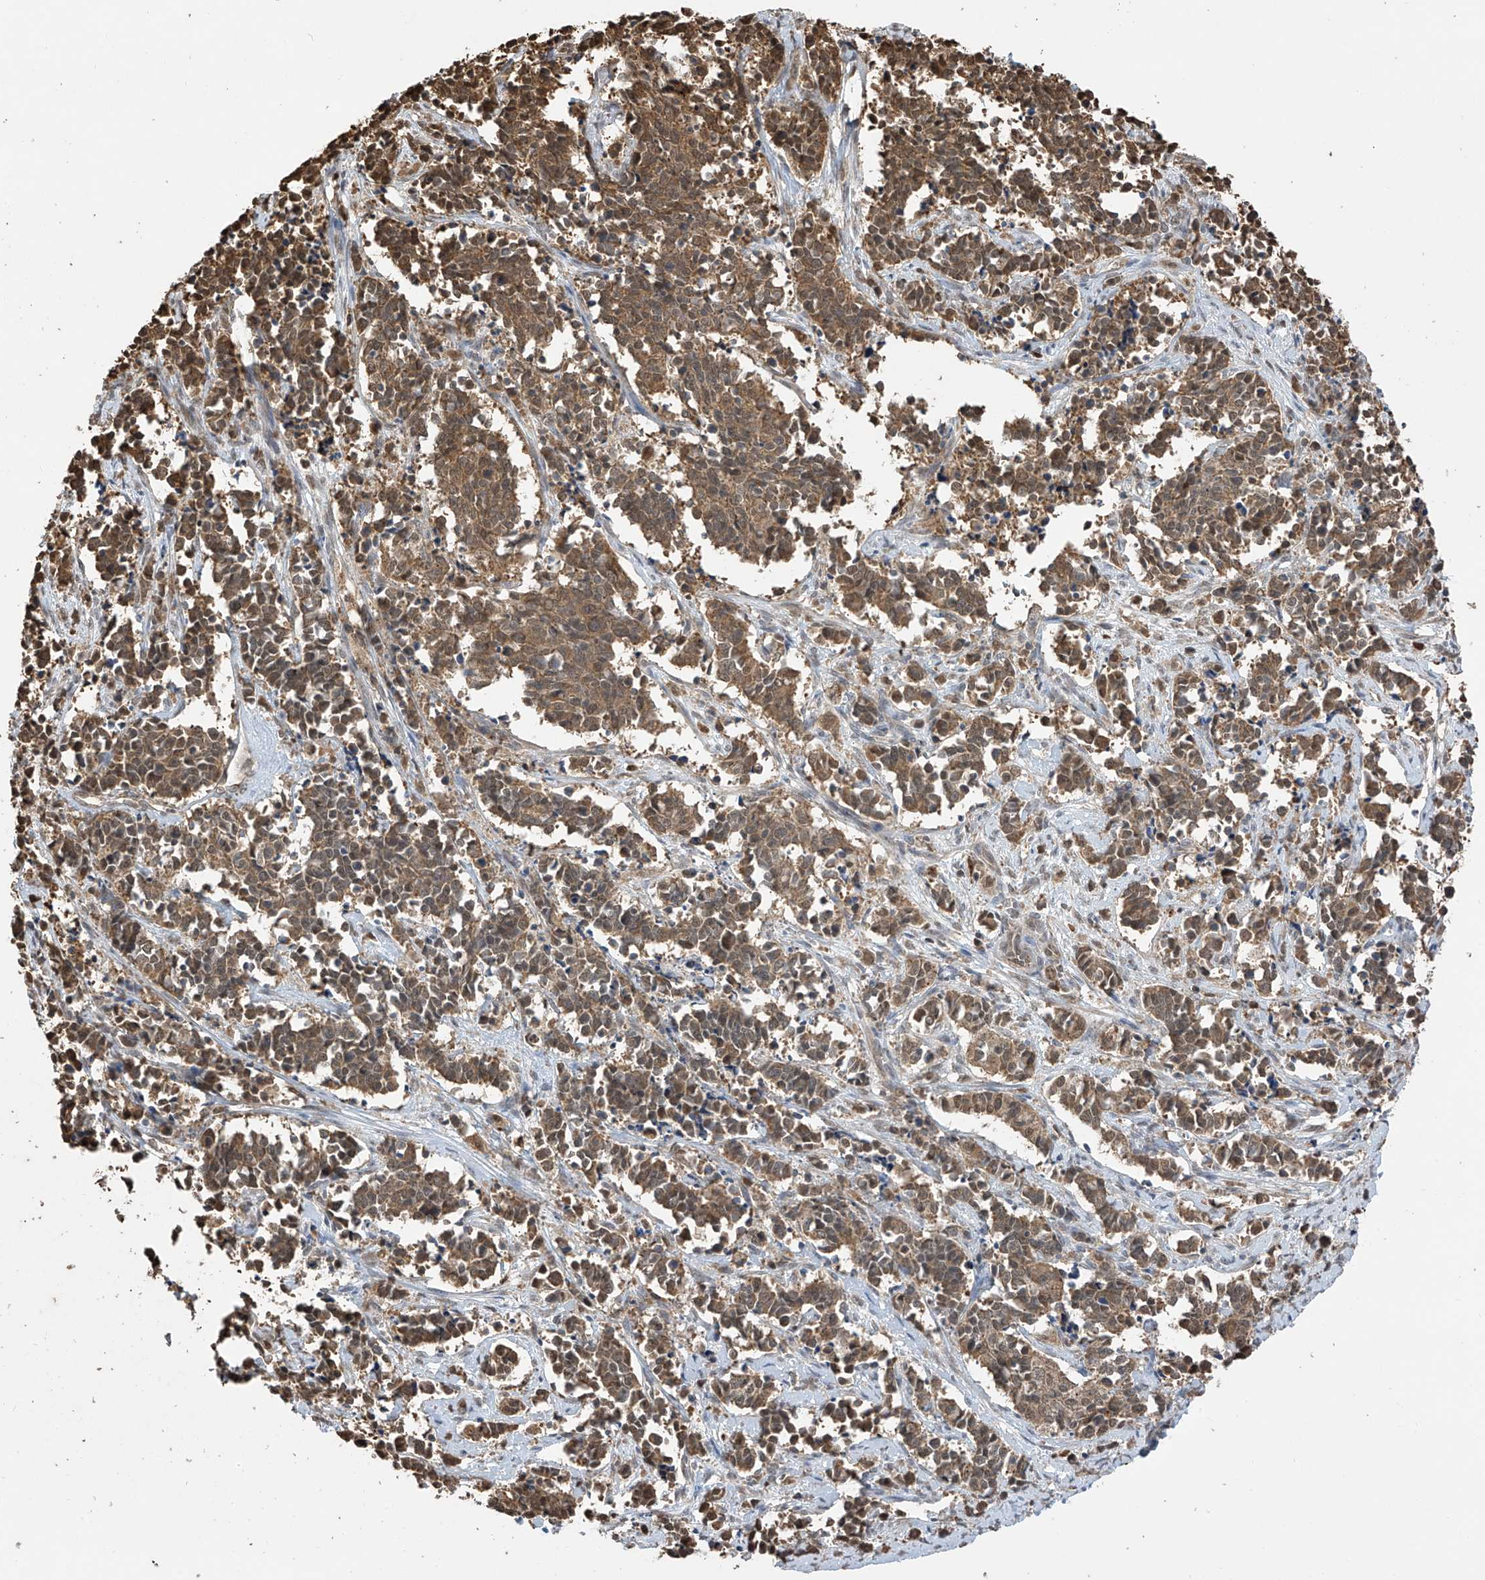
{"staining": {"intensity": "moderate", "quantity": ">75%", "location": "cytoplasmic/membranous"}, "tissue": "cervical cancer", "cell_type": "Tumor cells", "image_type": "cancer", "snomed": [{"axis": "morphology", "description": "Normal tissue, NOS"}, {"axis": "morphology", "description": "Squamous cell carcinoma, NOS"}, {"axis": "topography", "description": "Cervix"}], "caption": "A brown stain labels moderate cytoplasmic/membranous expression of a protein in cervical cancer tumor cells.", "gene": "PNPT1", "patient": {"sex": "female", "age": 35}}